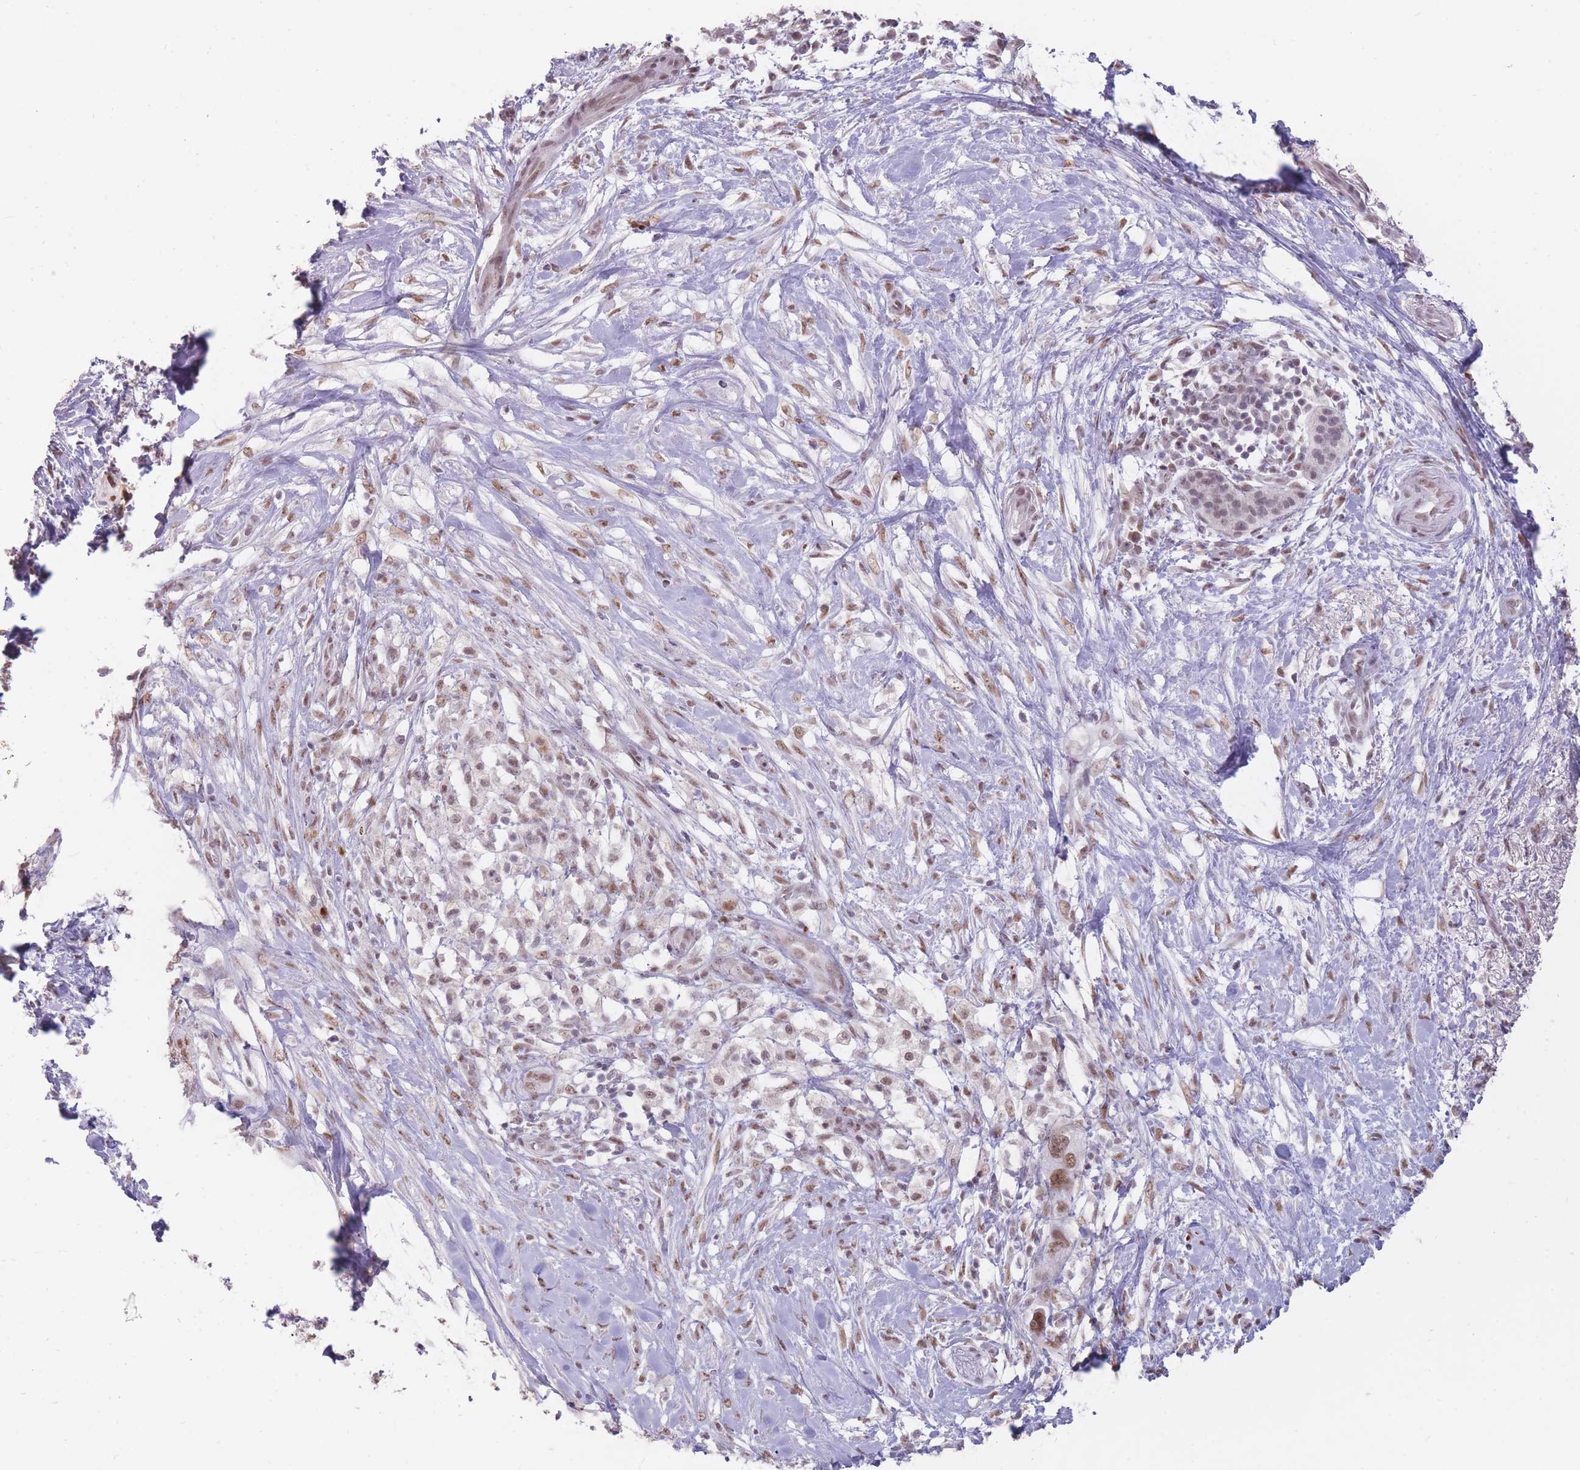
{"staining": {"intensity": "weak", "quantity": ">75%", "location": "nuclear"}, "tissue": "pancreatic cancer", "cell_type": "Tumor cells", "image_type": "cancer", "snomed": [{"axis": "morphology", "description": "Adenocarcinoma, NOS"}, {"axis": "topography", "description": "Pancreas"}], "caption": "The immunohistochemical stain highlights weak nuclear staining in tumor cells of pancreatic cancer (adenocarcinoma) tissue.", "gene": "HNRNPUL1", "patient": {"sex": "female", "age": 72}}